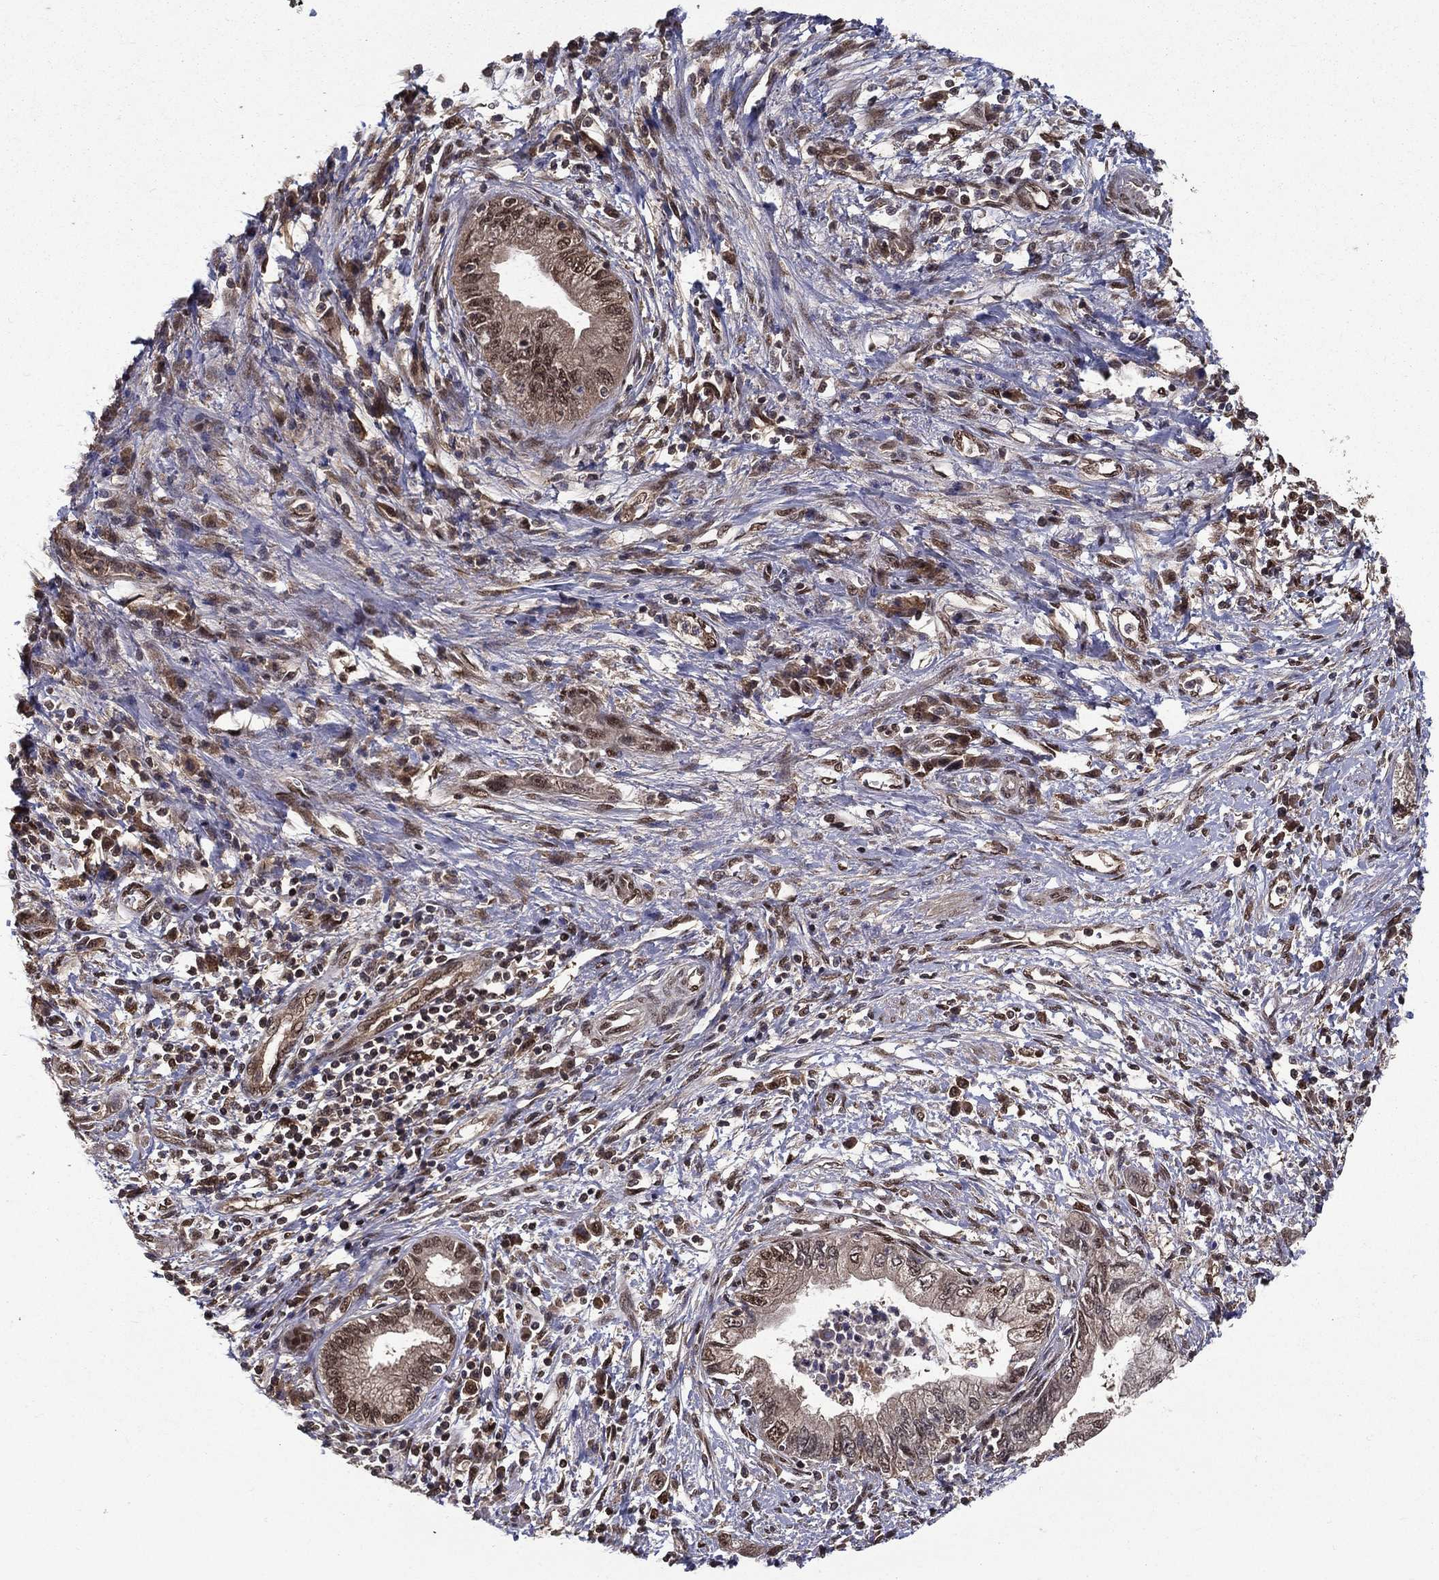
{"staining": {"intensity": "moderate", "quantity": "<25%", "location": "nuclear"}, "tissue": "pancreatic cancer", "cell_type": "Tumor cells", "image_type": "cancer", "snomed": [{"axis": "morphology", "description": "Adenocarcinoma, NOS"}, {"axis": "topography", "description": "Pancreas"}], "caption": "A brown stain labels moderate nuclear staining of a protein in human adenocarcinoma (pancreatic) tumor cells. The staining was performed using DAB (3,3'-diaminobenzidine) to visualize the protein expression in brown, while the nuclei were stained in blue with hematoxylin (Magnification: 20x).", "gene": "CARM1", "patient": {"sex": "female", "age": 73}}